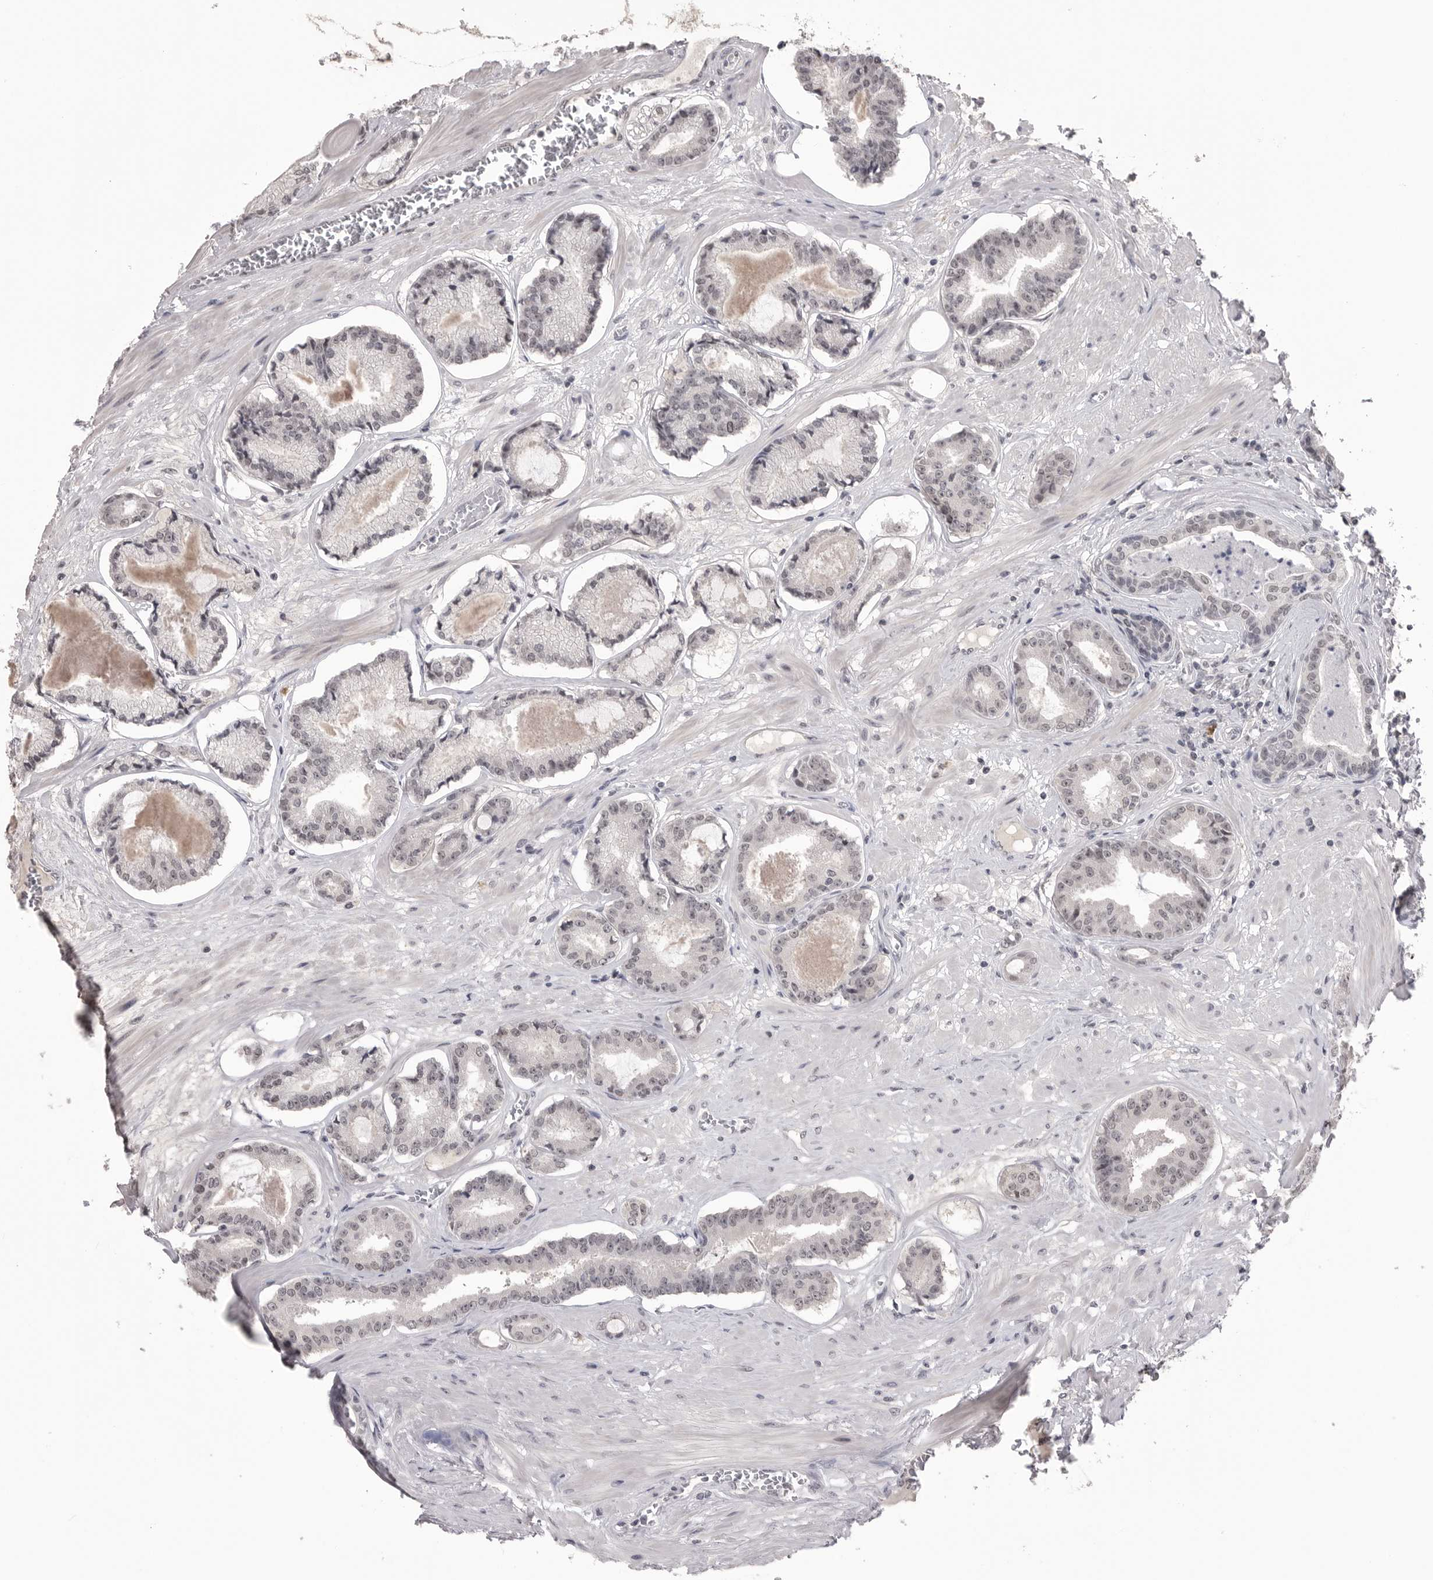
{"staining": {"intensity": "weak", "quantity": "25%-75%", "location": "nuclear"}, "tissue": "prostate cancer", "cell_type": "Tumor cells", "image_type": "cancer", "snomed": [{"axis": "morphology", "description": "Adenocarcinoma, Low grade"}, {"axis": "topography", "description": "Prostate"}], "caption": "High-power microscopy captured an IHC micrograph of prostate cancer (adenocarcinoma (low-grade)), revealing weak nuclear positivity in approximately 25%-75% of tumor cells.", "gene": "DLG2", "patient": {"sex": "male", "age": 60}}